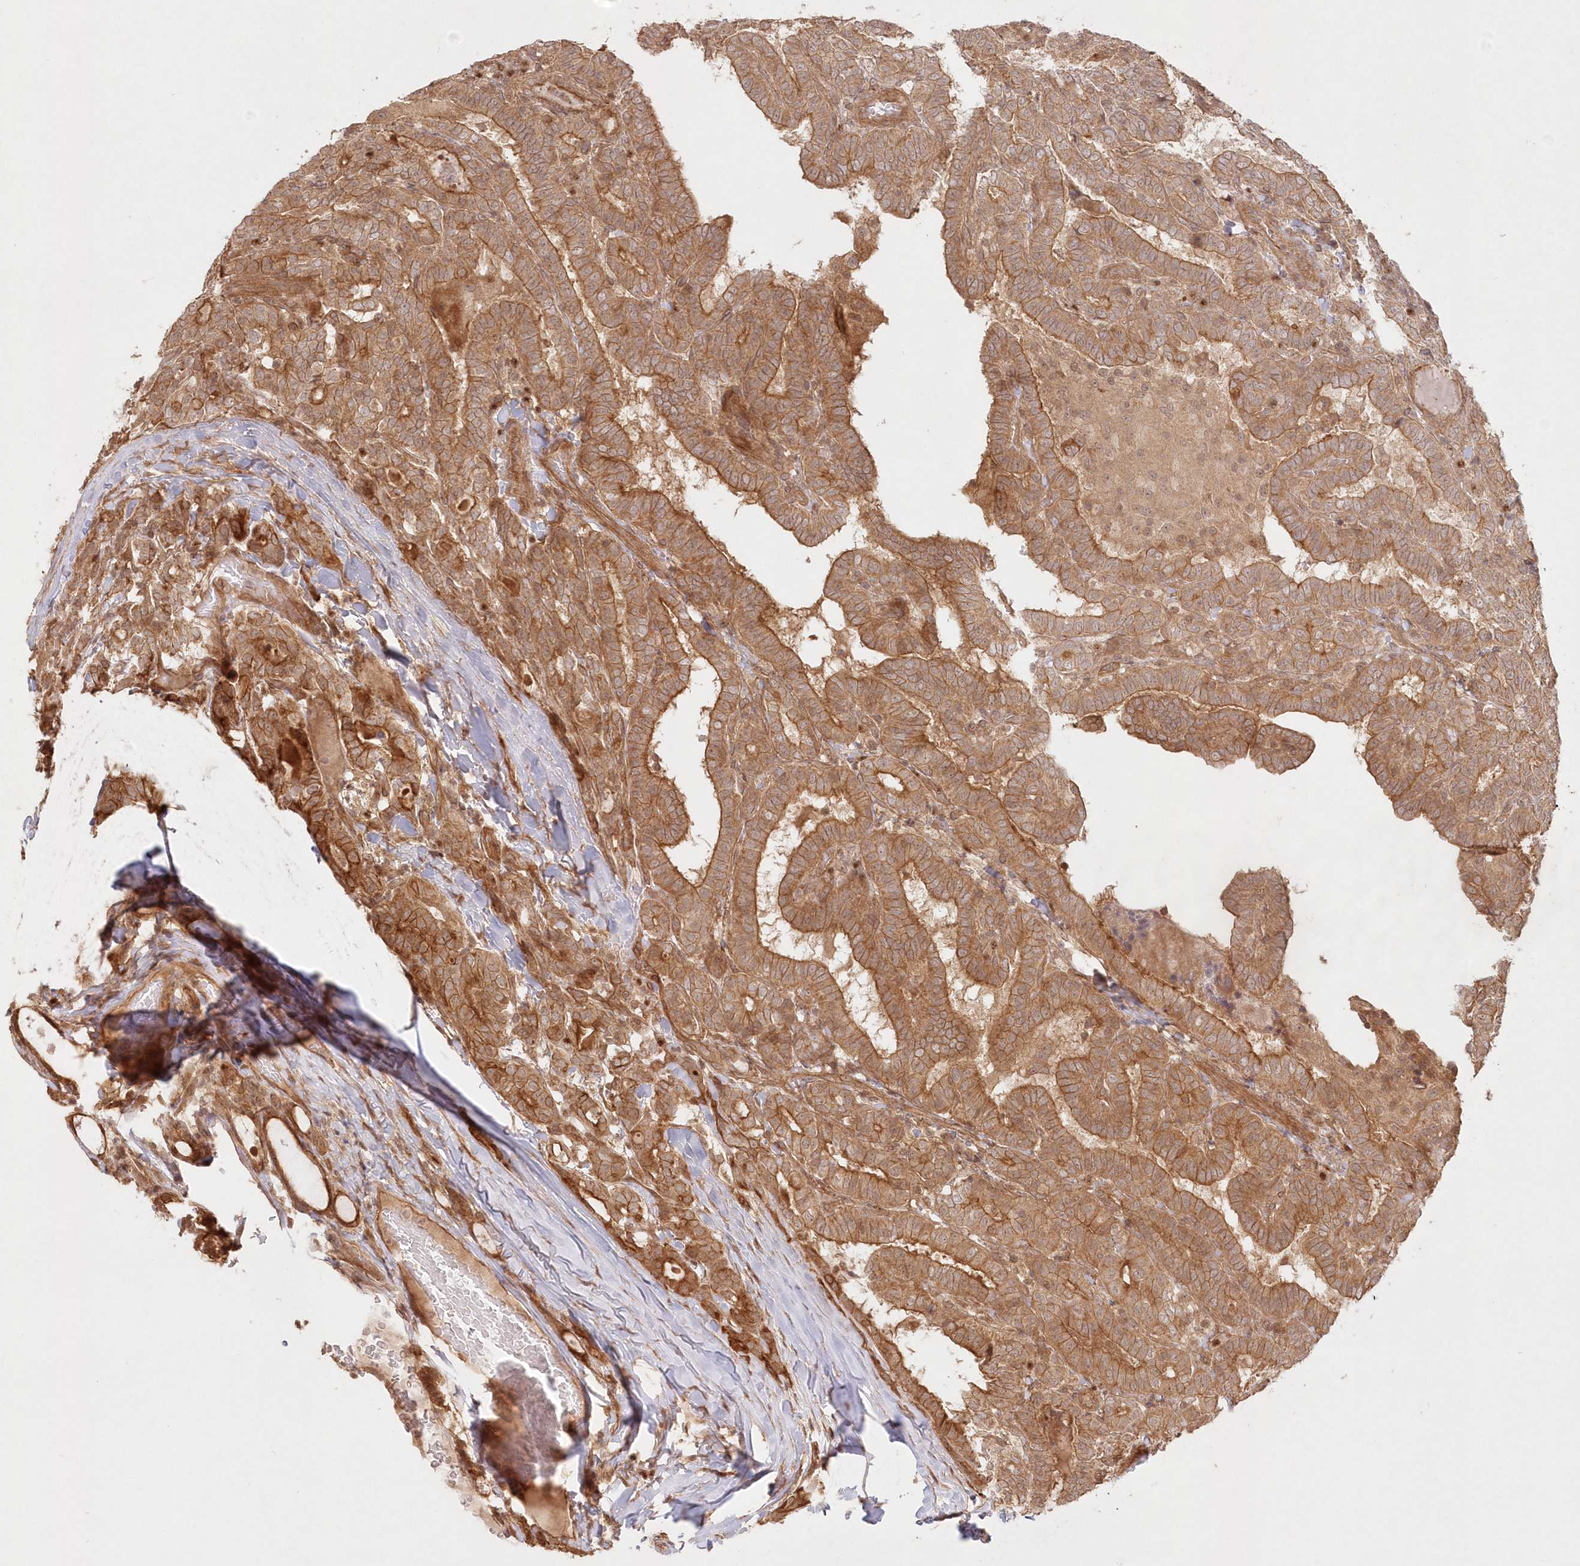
{"staining": {"intensity": "moderate", "quantity": ">75%", "location": "cytoplasmic/membranous"}, "tissue": "thyroid cancer", "cell_type": "Tumor cells", "image_type": "cancer", "snomed": [{"axis": "morphology", "description": "Papillary adenocarcinoma, NOS"}, {"axis": "topography", "description": "Thyroid gland"}], "caption": "Papillary adenocarcinoma (thyroid) was stained to show a protein in brown. There is medium levels of moderate cytoplasmic/membranous positivity in about >75% of tumor cells.", "gene": "KIAA0232", "patient": {"sex": "female", "age": 72}}